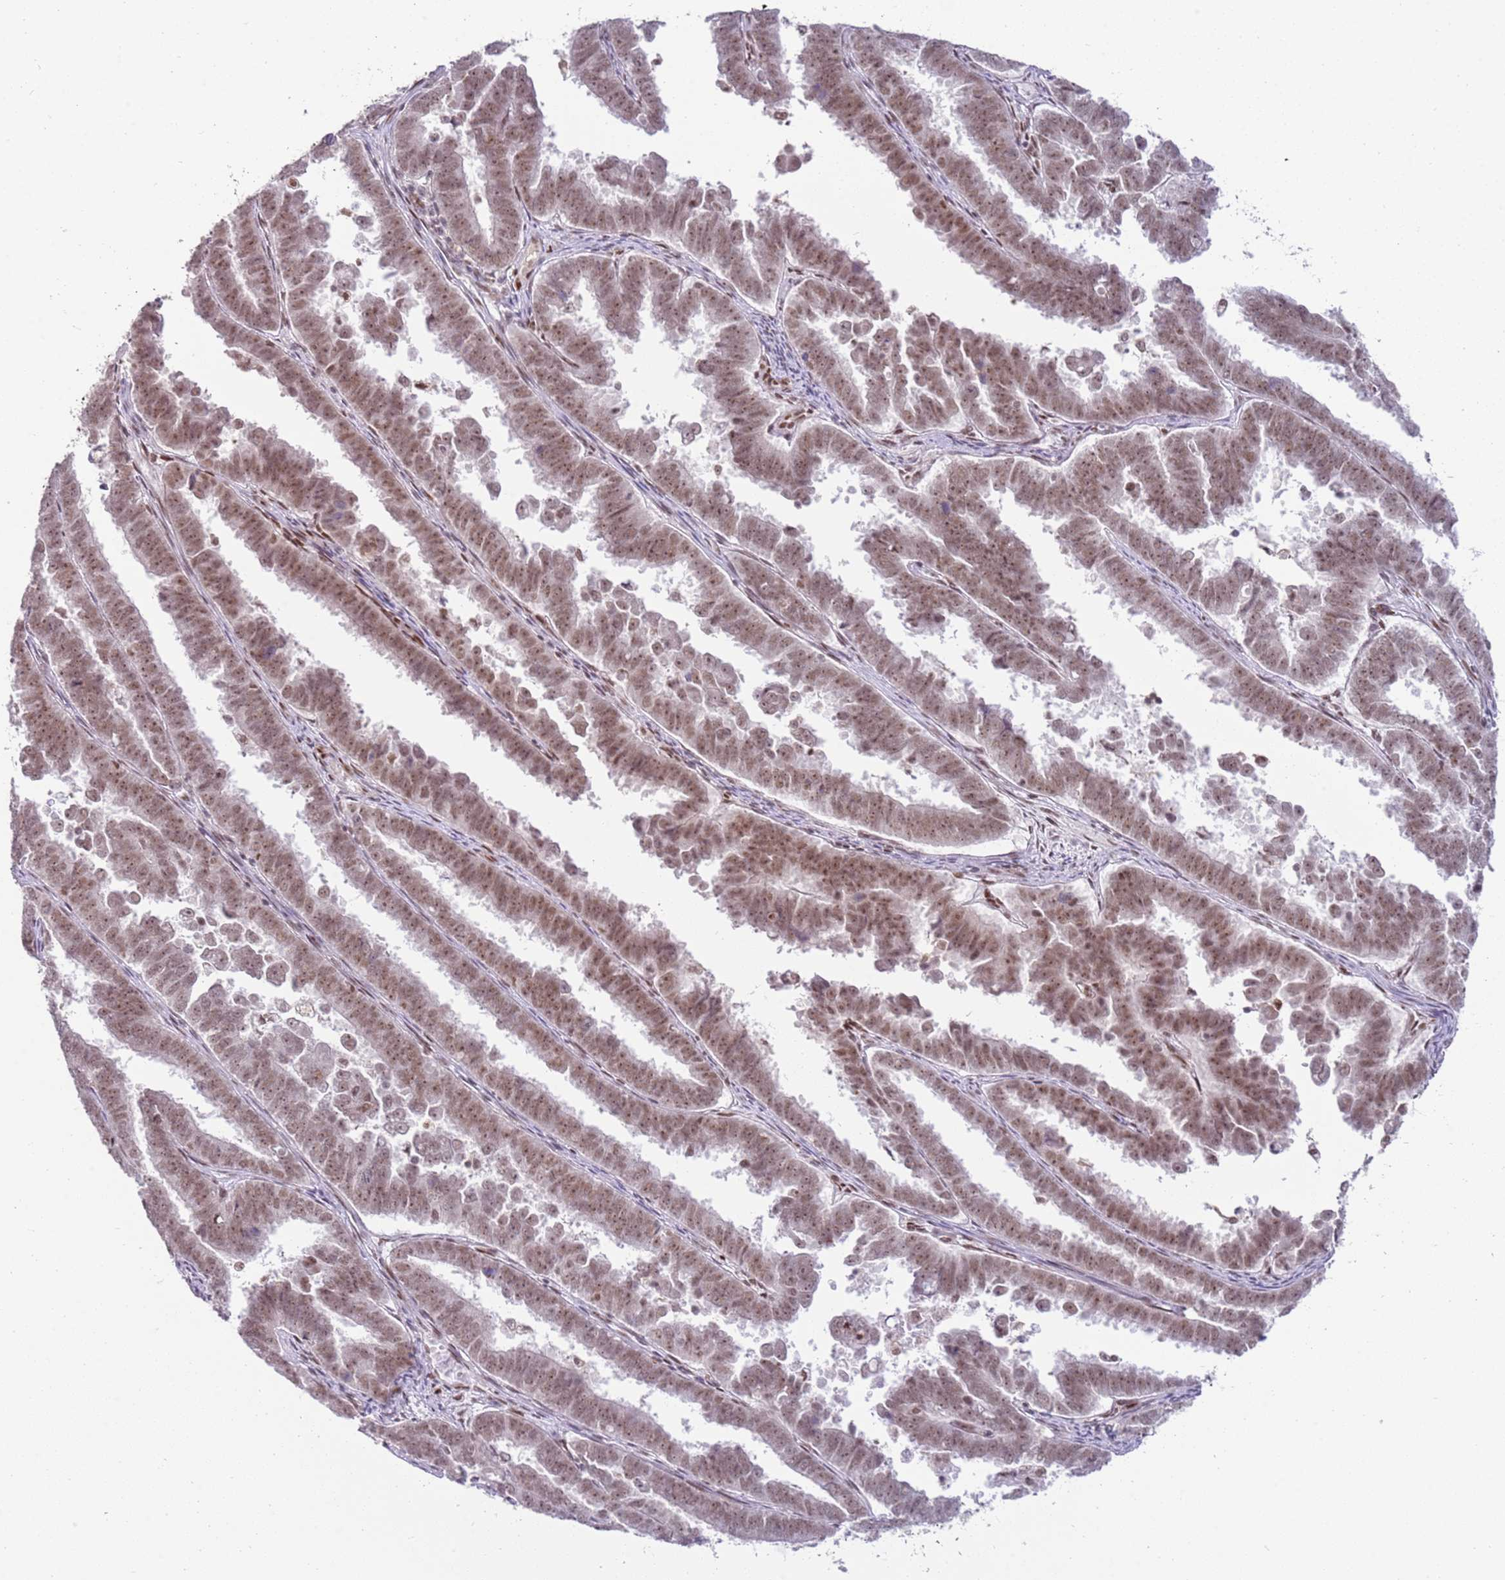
{"staining": {"intensity": "moderate", "quantity": ">75%", "location": "nuclear"}, "tissue": "endometrial cancer", "cell_type": "Tumor cells", "image_type": "cancer", "snomed": [{"axis": "morphology", "description": "Adenocarcinoma, NOS"}, {"axis": "topography", "description": "Endometrium"}], "caption": "Moderate nuclear expression for a protein is appreciated in about >75% of tumor cells of endometrial cancer (adenocarcinoma) using immunohistochemistry (IHC).", "gene": "PHC2", "patient": {"sex": "female", "age": 75}}